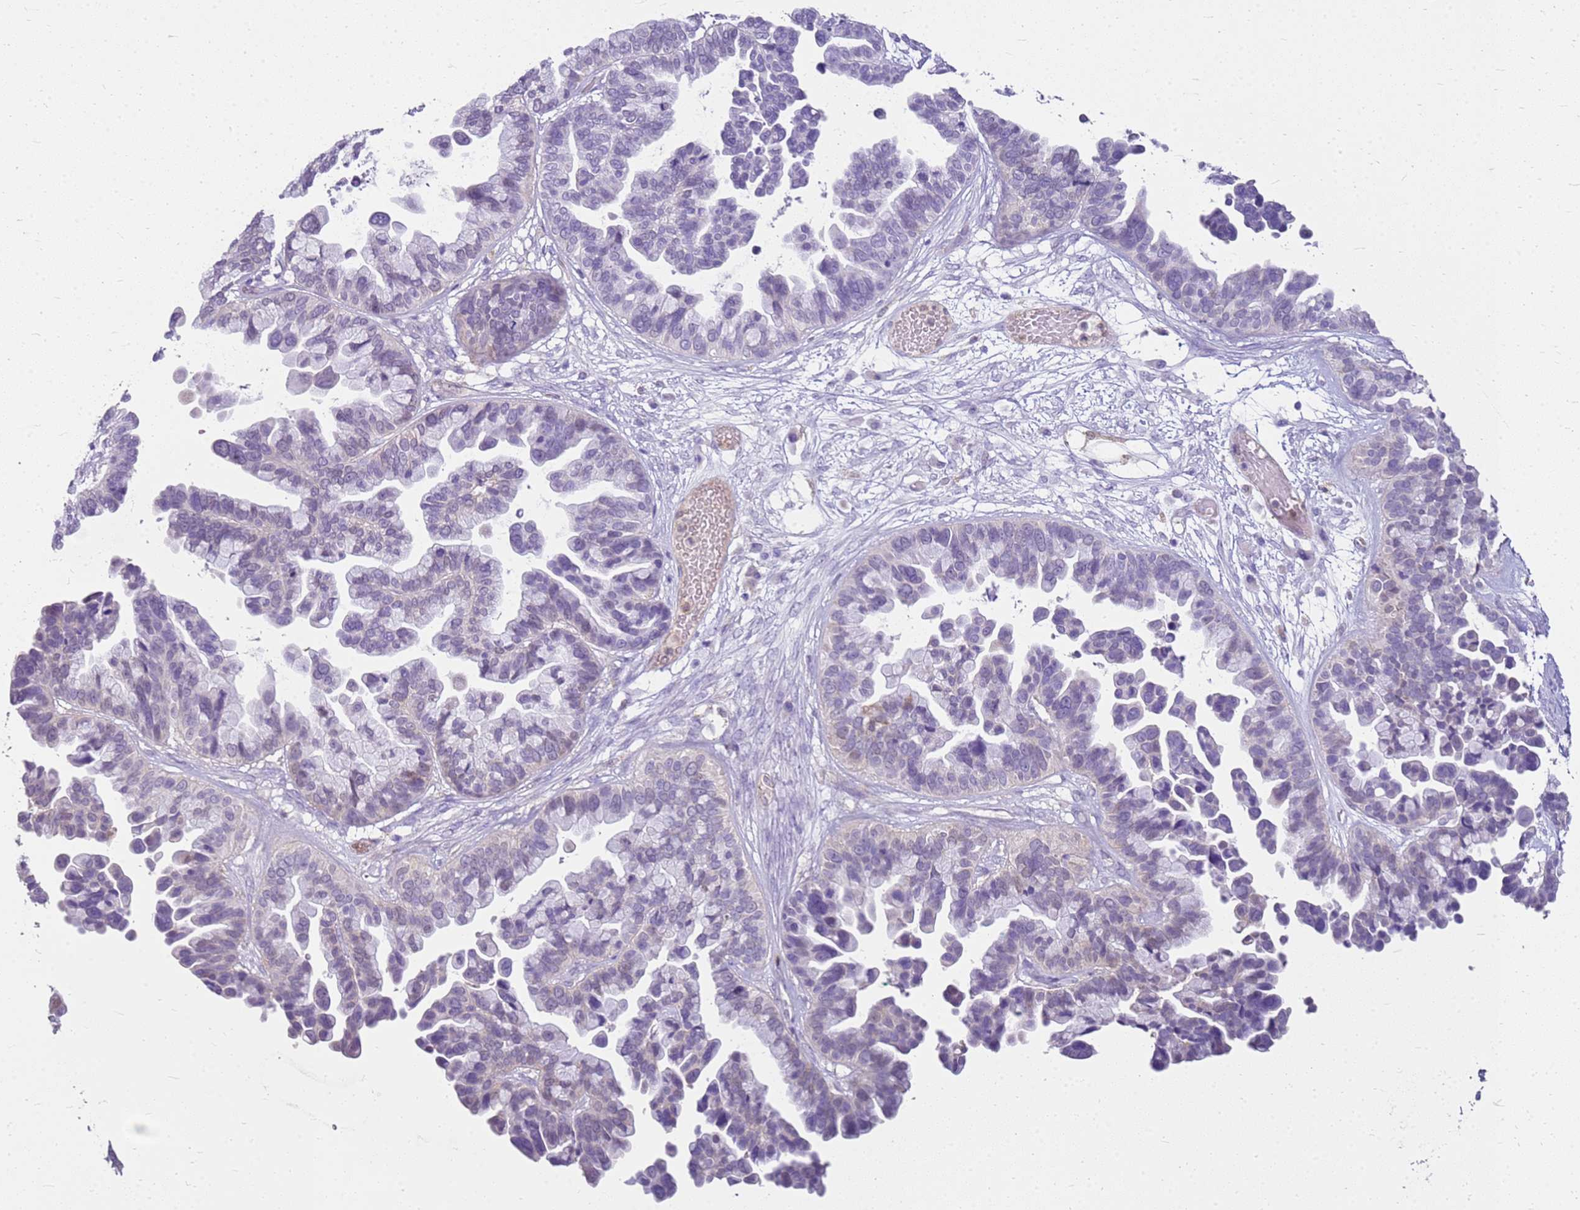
{"staining": {"intensity": "negative", "quantity": "none", "location": "none"}, "tissue": "ovarian cancer", "cell_type": "Tumor cells", "image_type": "cancer", "snomed": [{"axis": "morphology", "description": "Cystadenocarcinoma, serous, NOS"}, {"axis": "topography", "description": "Ovary"}], "caption": "DAB immunohistochemical staining of human ovarian serous cystadenocarcinoma demonstrates no significant expression in tumor cells. (Brightfield microscopy of DAB (3,3'-diaminobenzidine) immunohistochemistry (IHC) at high magnification).", "gene": "SULT1E1", "patient": {"sex": "female", "age": 56}}